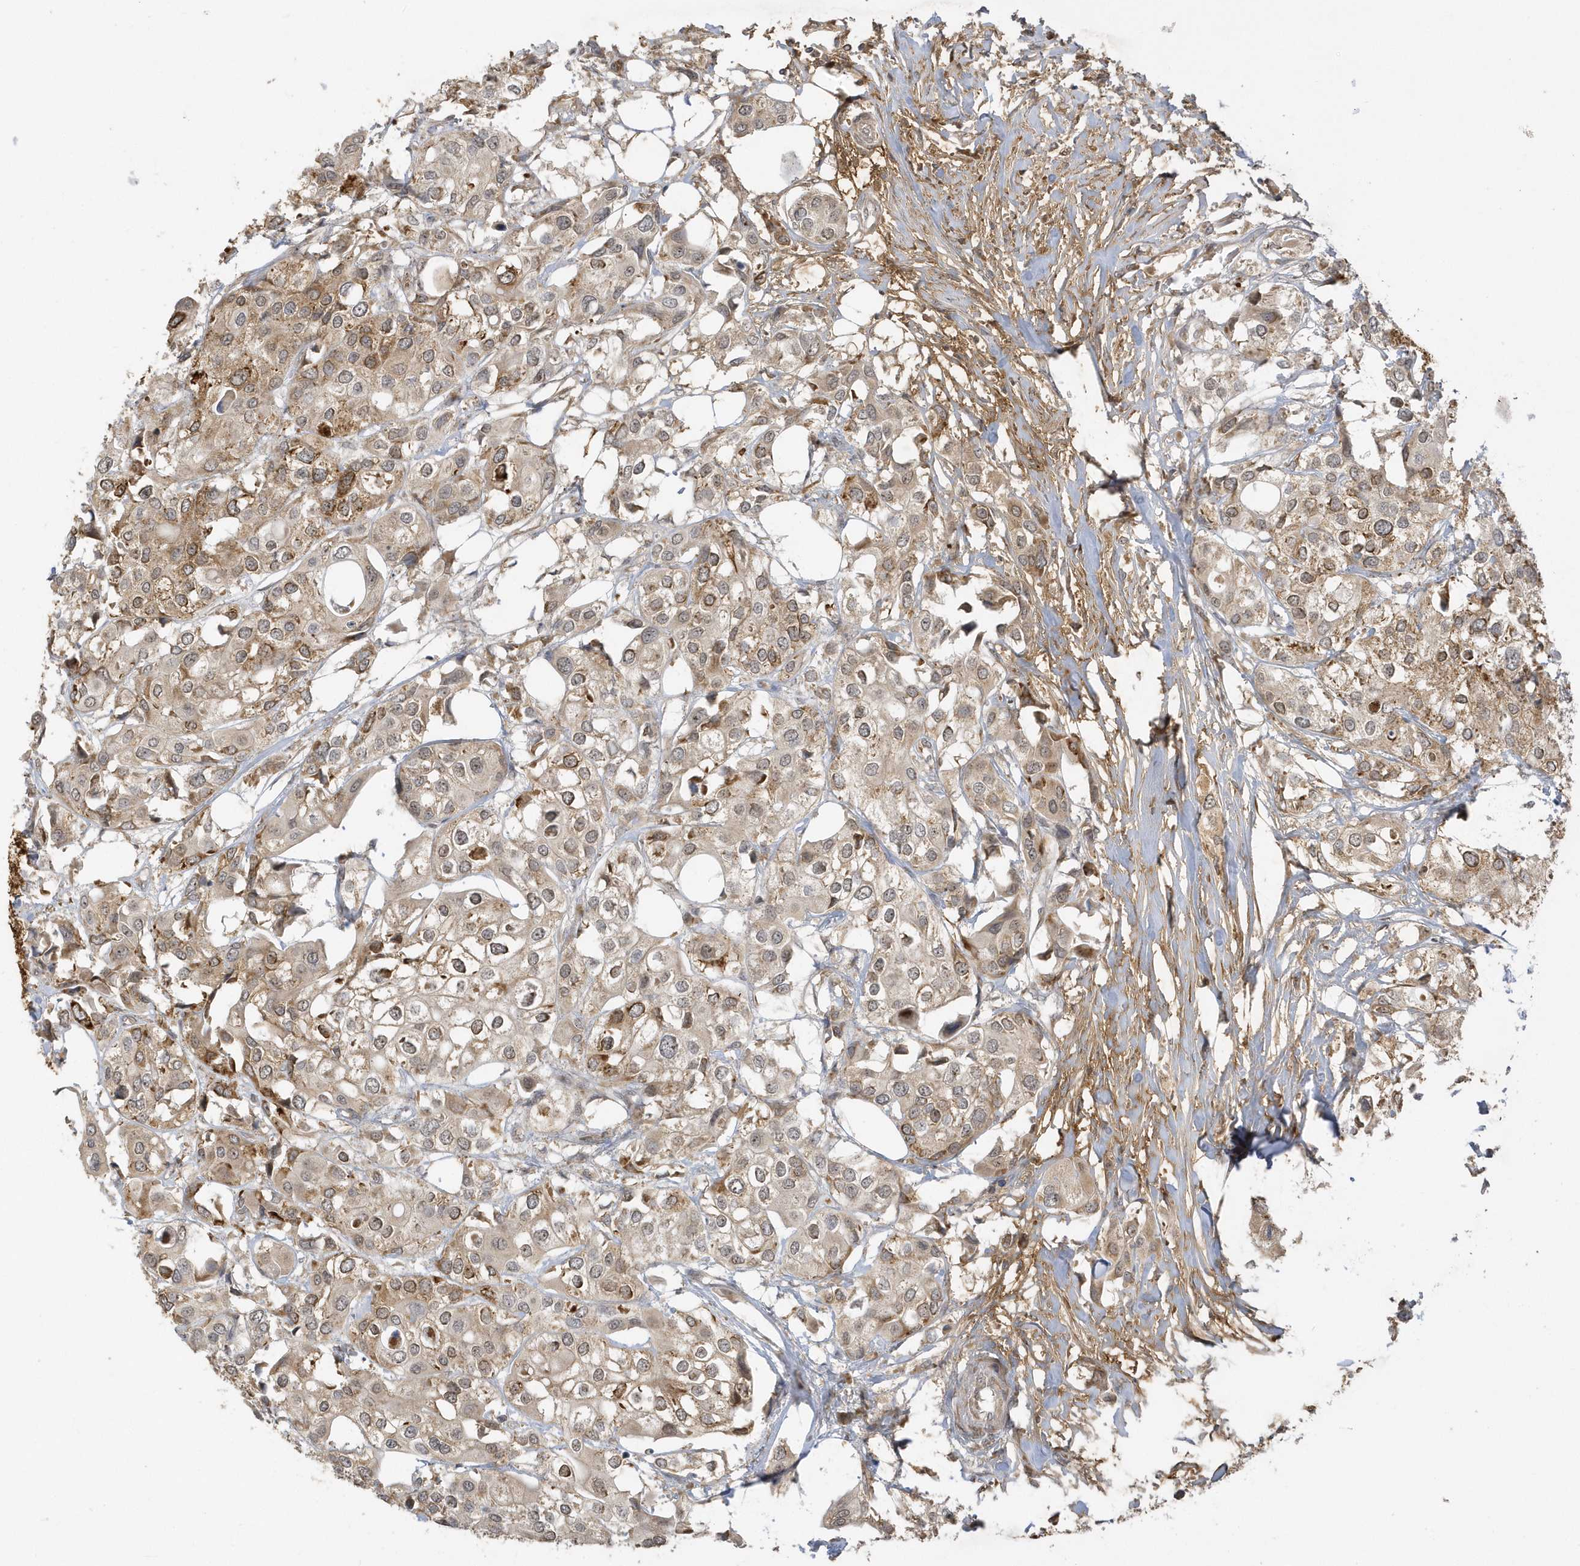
{"staining": {"intensity": "weak", "quantity": ">75%", "location": "cytoplasmic/membranous"}, "tissue": "urothelial cancer", "cell_type": "Tumor cells", "image_type": "cancer", "snomed": [{"axis": "morphology", "description": "Urothelial carcinoma, High grade"}, {"axis": "topography", "description": "Urinary bladder"}], "caption": "DAB immunohistochemical staining of human urothelial cancer reveals weak cytoplasmic/membranous protein staining in approximately >75% of tumor cells.", "gene": "ECM2", "patient": {"sex": "male", "age": 64}}